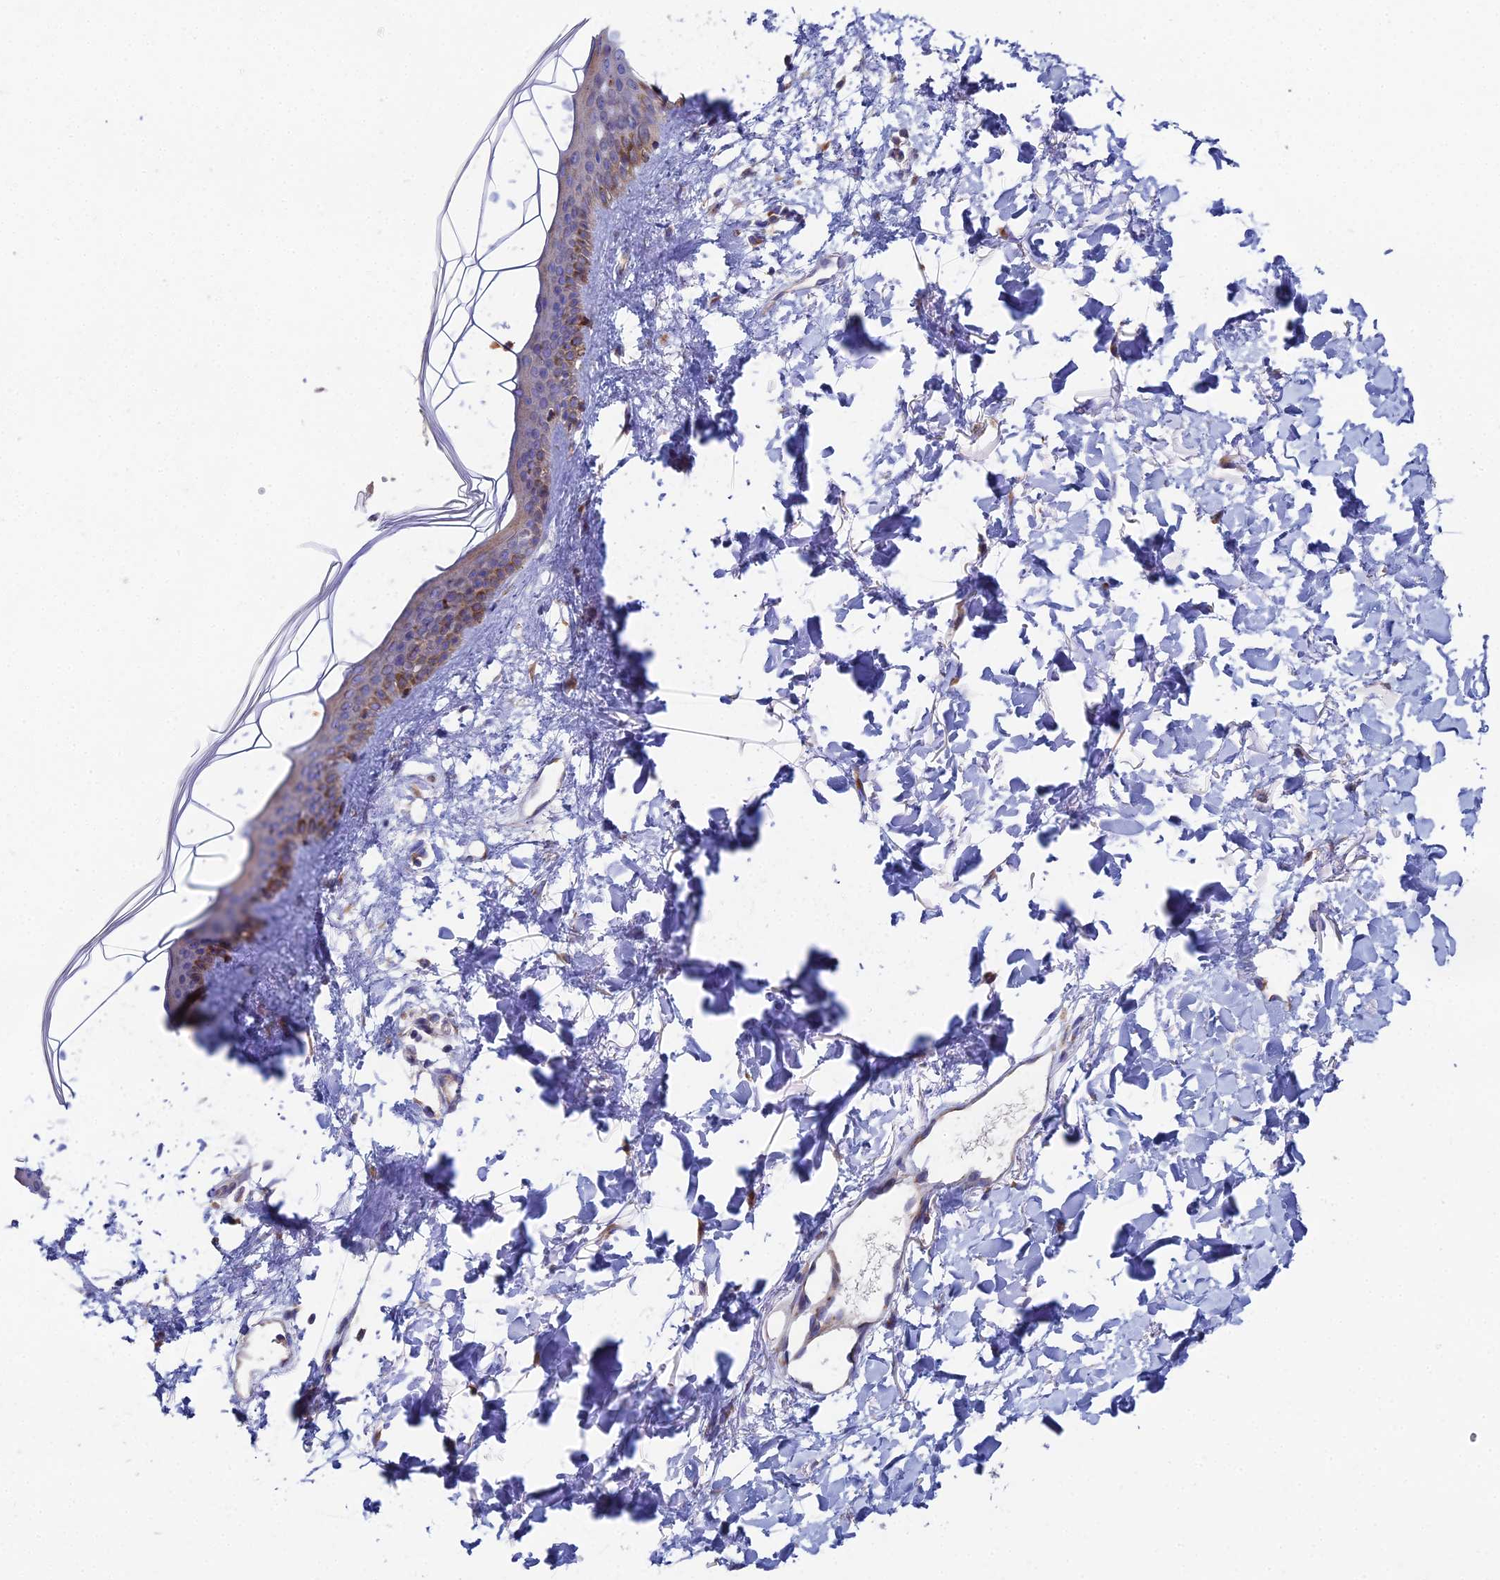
{"staining": {"intensity": "weak", "quantity": "25%-75%", "location": "cytoplasmic/membranous"}, "tissue": "skin", "cell_type": "Fibroblasts", "image_type": "normal", "snomed": [{"axis": "morphology", "description": "Normal tissue, NOS"}, {"axis": "topography", "description": "Skin"}], "caption": "Brown immunohistochemical staining in normal skin displays weak cytoplasmic/membranous positivity in approximately 25%-75% of fibroblasts. Using DAB (brown) and hematoxylin (blue) stains, captured at high magnification using brightfield microscopy.", "gene": "CLCN3", "patient": {"sex": "female", "age": 58}}